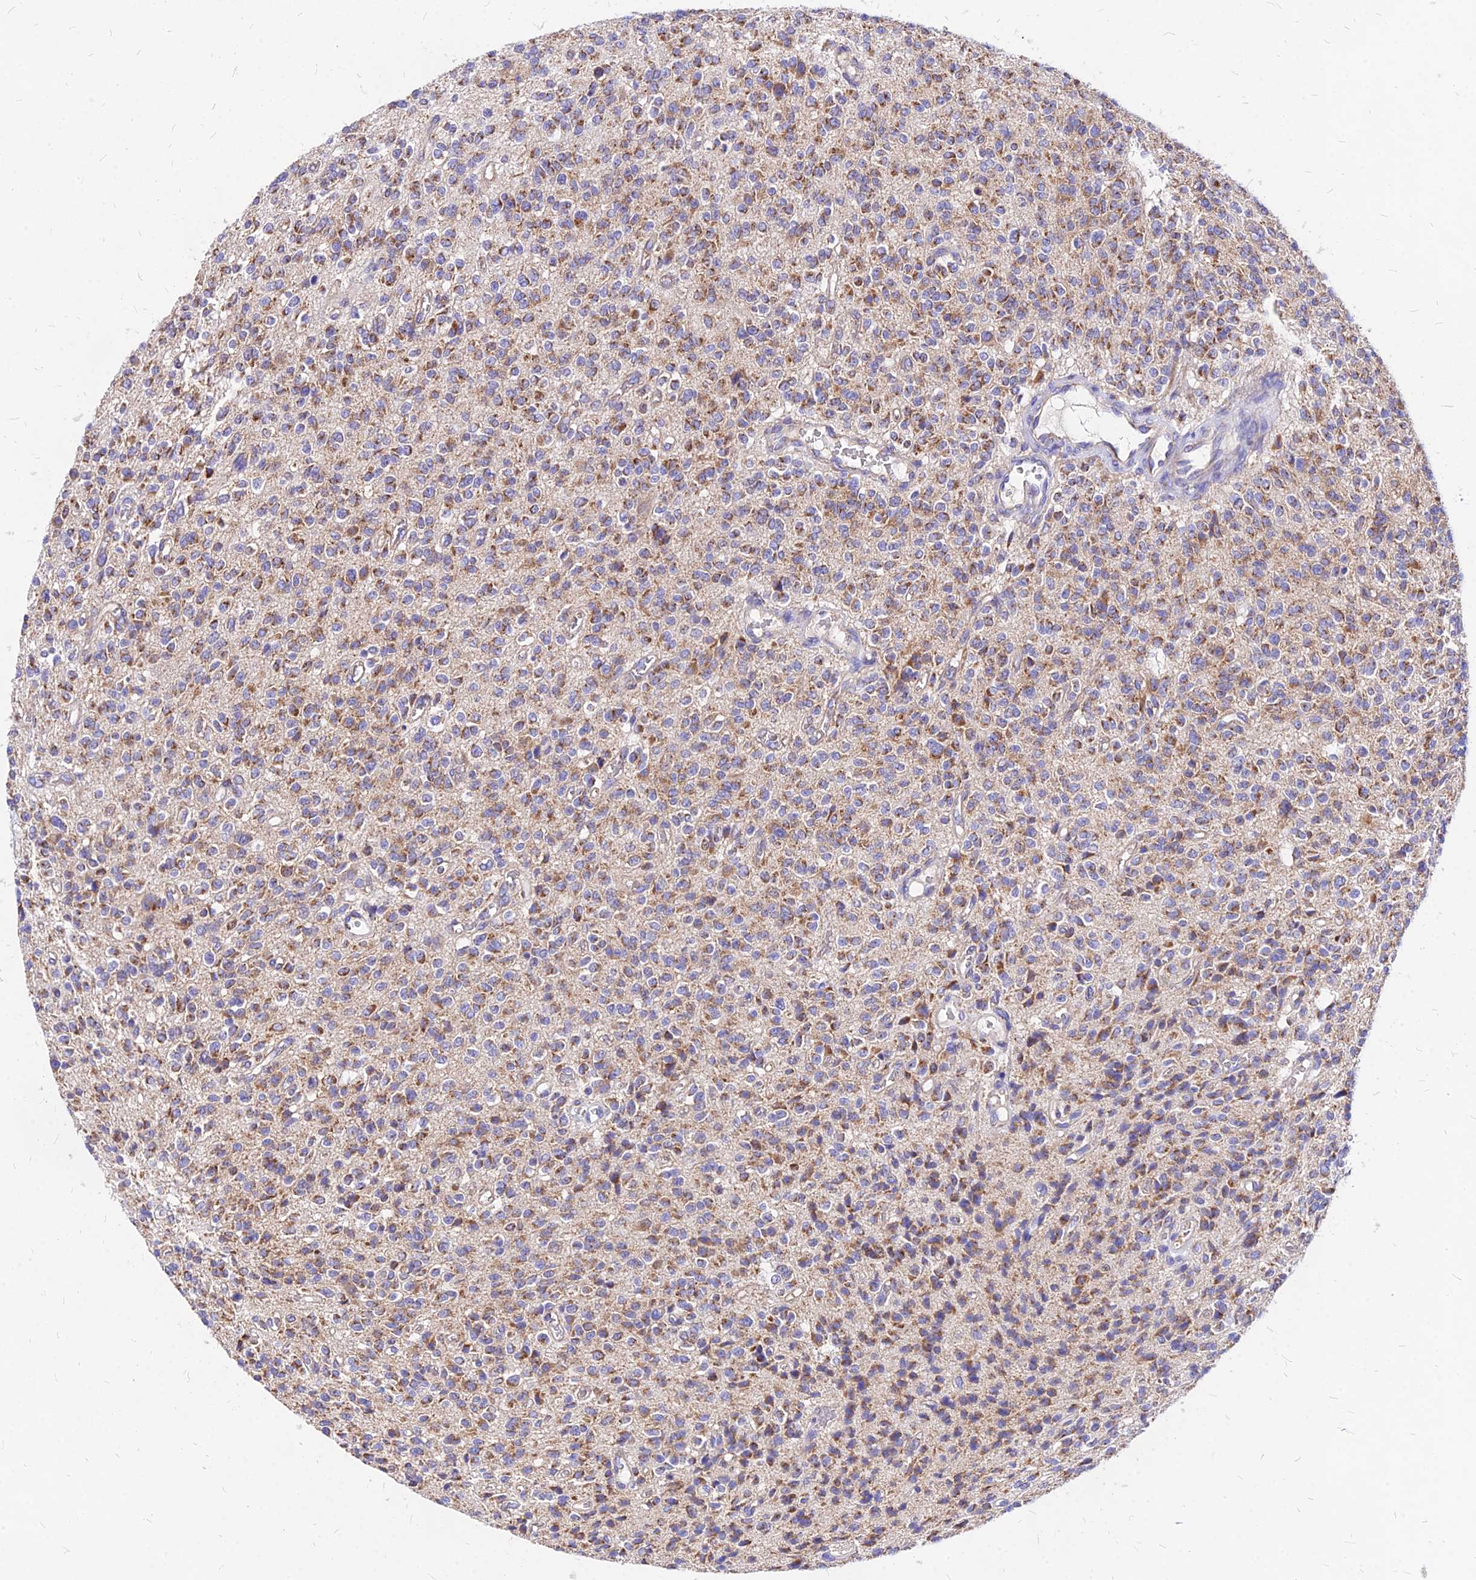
{"staining": {"intensity": "moderate", "quantity": ">75%", "location": "cytoplasmic/membranous"}, "tissue": "glioma", "cell_type": "Tumor cells", "image_type": "cancer", "snomed": [{"axis": "morphology", "description": "Glioma, malignant, High grade"}, {"axis": "topography", "description": "Brain"}], "caption": "Glioma stained for a protein reveals moderate cytoplasmic/membranous positivity in tumor cells.", "gene": "MRPL3", "patient": {"sex": "male", "age": 34}}